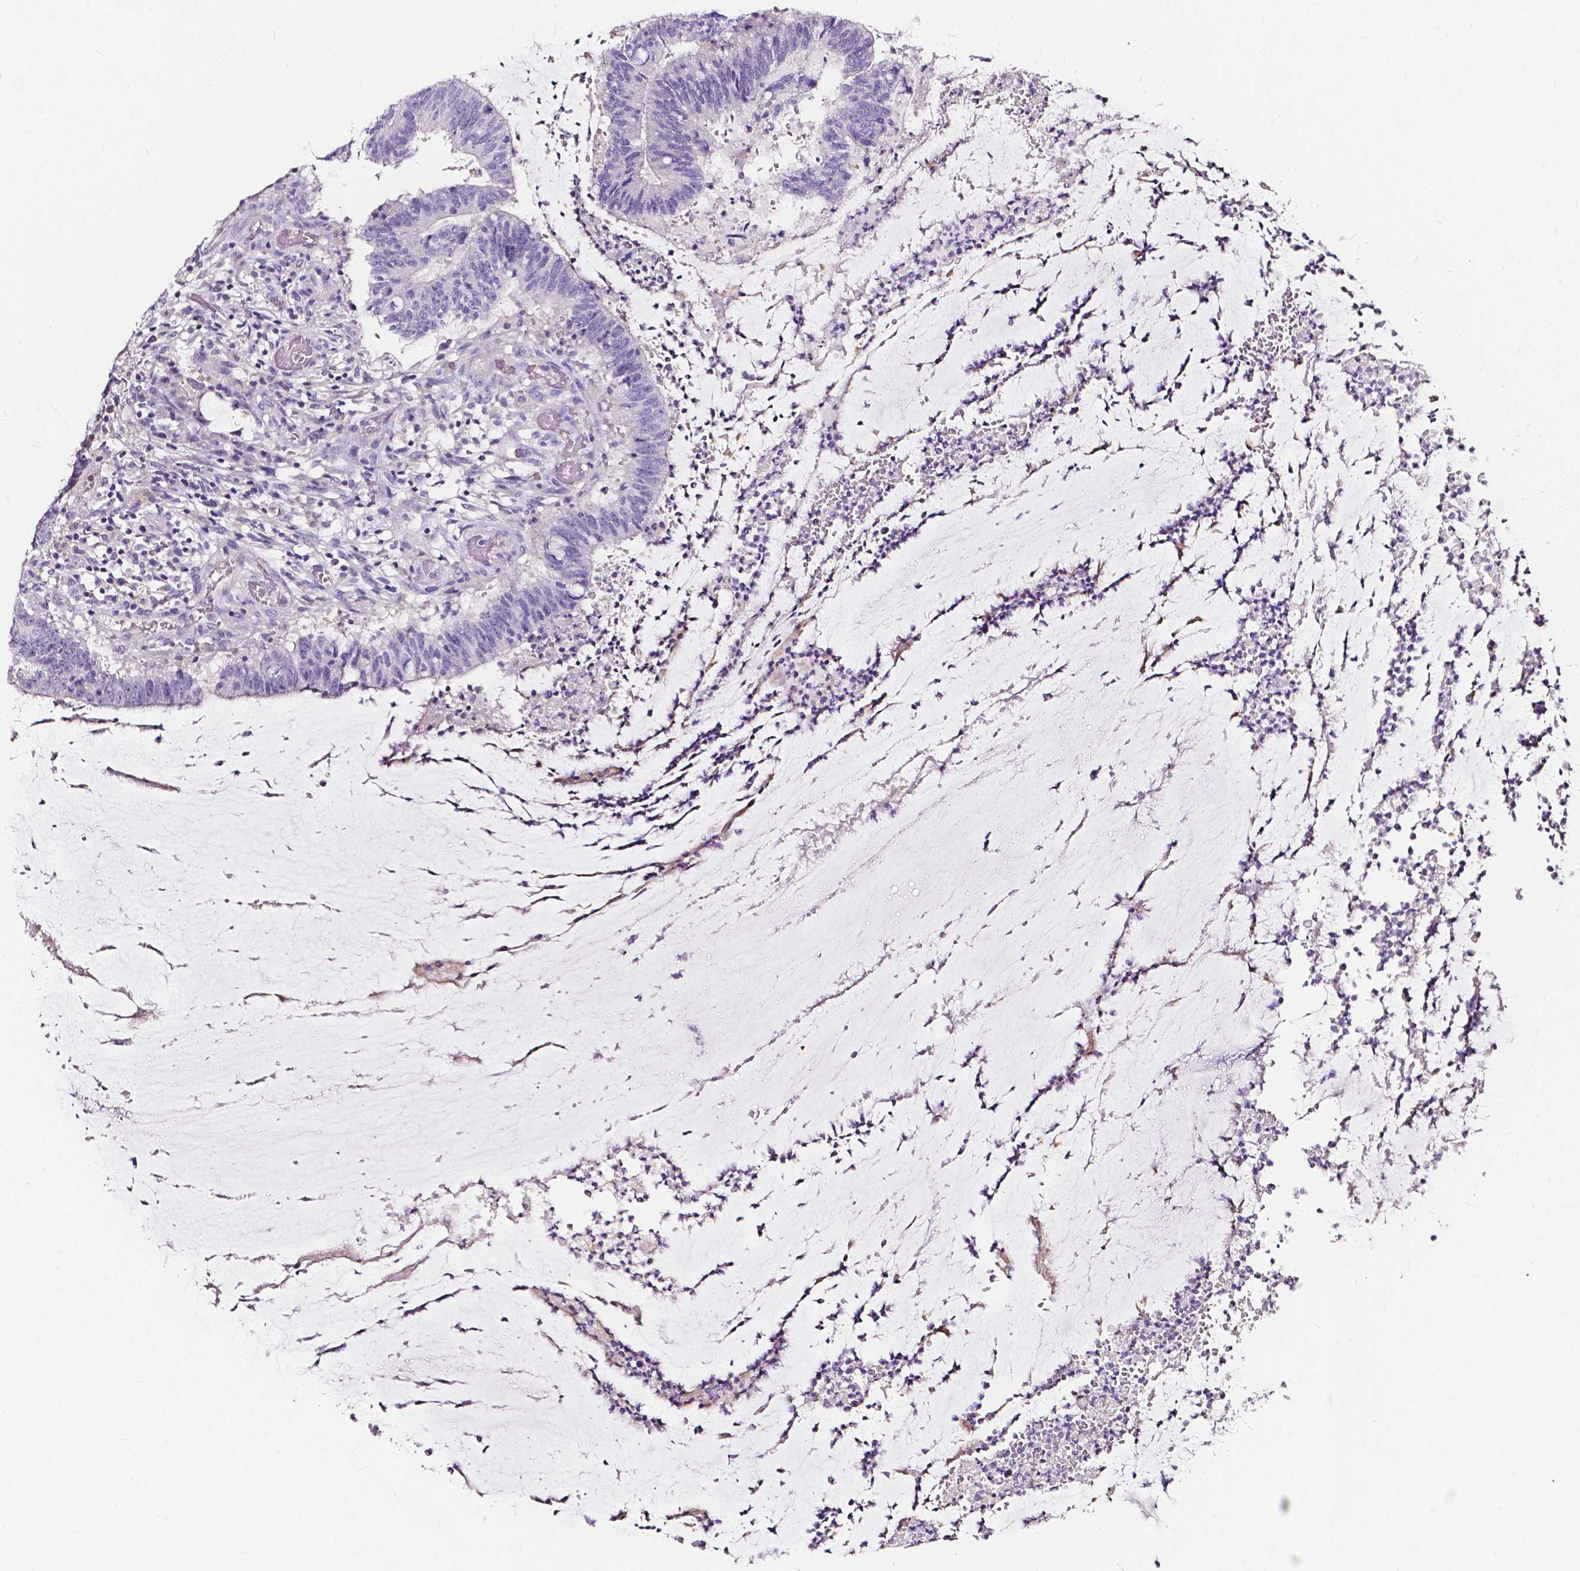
{"staining": {"intensity": "negative", "quantity": "none", "location": "none"}, "tissue": "colorectal cancer", "cell_type": "Tumor cells", "image_type": "cancer", "snomed": [{"axis": "morphology", "description": "Adenocarcinoma, NOS"}, {"axis": "topography", "description": "Colon"}], "caption": "The image displays no staining of tumor cells in adenocarcinoma (colorectal).", "gene": "CLSTN2", "patient": {"sex": "female", "age": 43}}